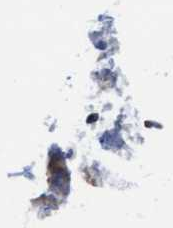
{"staining": {"intensity": "moderate", "quantity": ">75%", "location": "cytoplasmic/membranous"}, "tissue": "pancreatic cancer", "cell_type": "Tumor cells", "image_type": "cancer", "snomed": [{"axis": "morphology", "description": "Adenocarcinoma, NOS"}, {"axis": "topography", "description": "Pancreas"}], "caption": "Adenocarcinoma (pancreatic) stained for a protein shows moderate cytoplasmic/membranous positivity in tumor cells.", "gene": "FNBP1", "patient": {"sex": "male", "age": 59}}